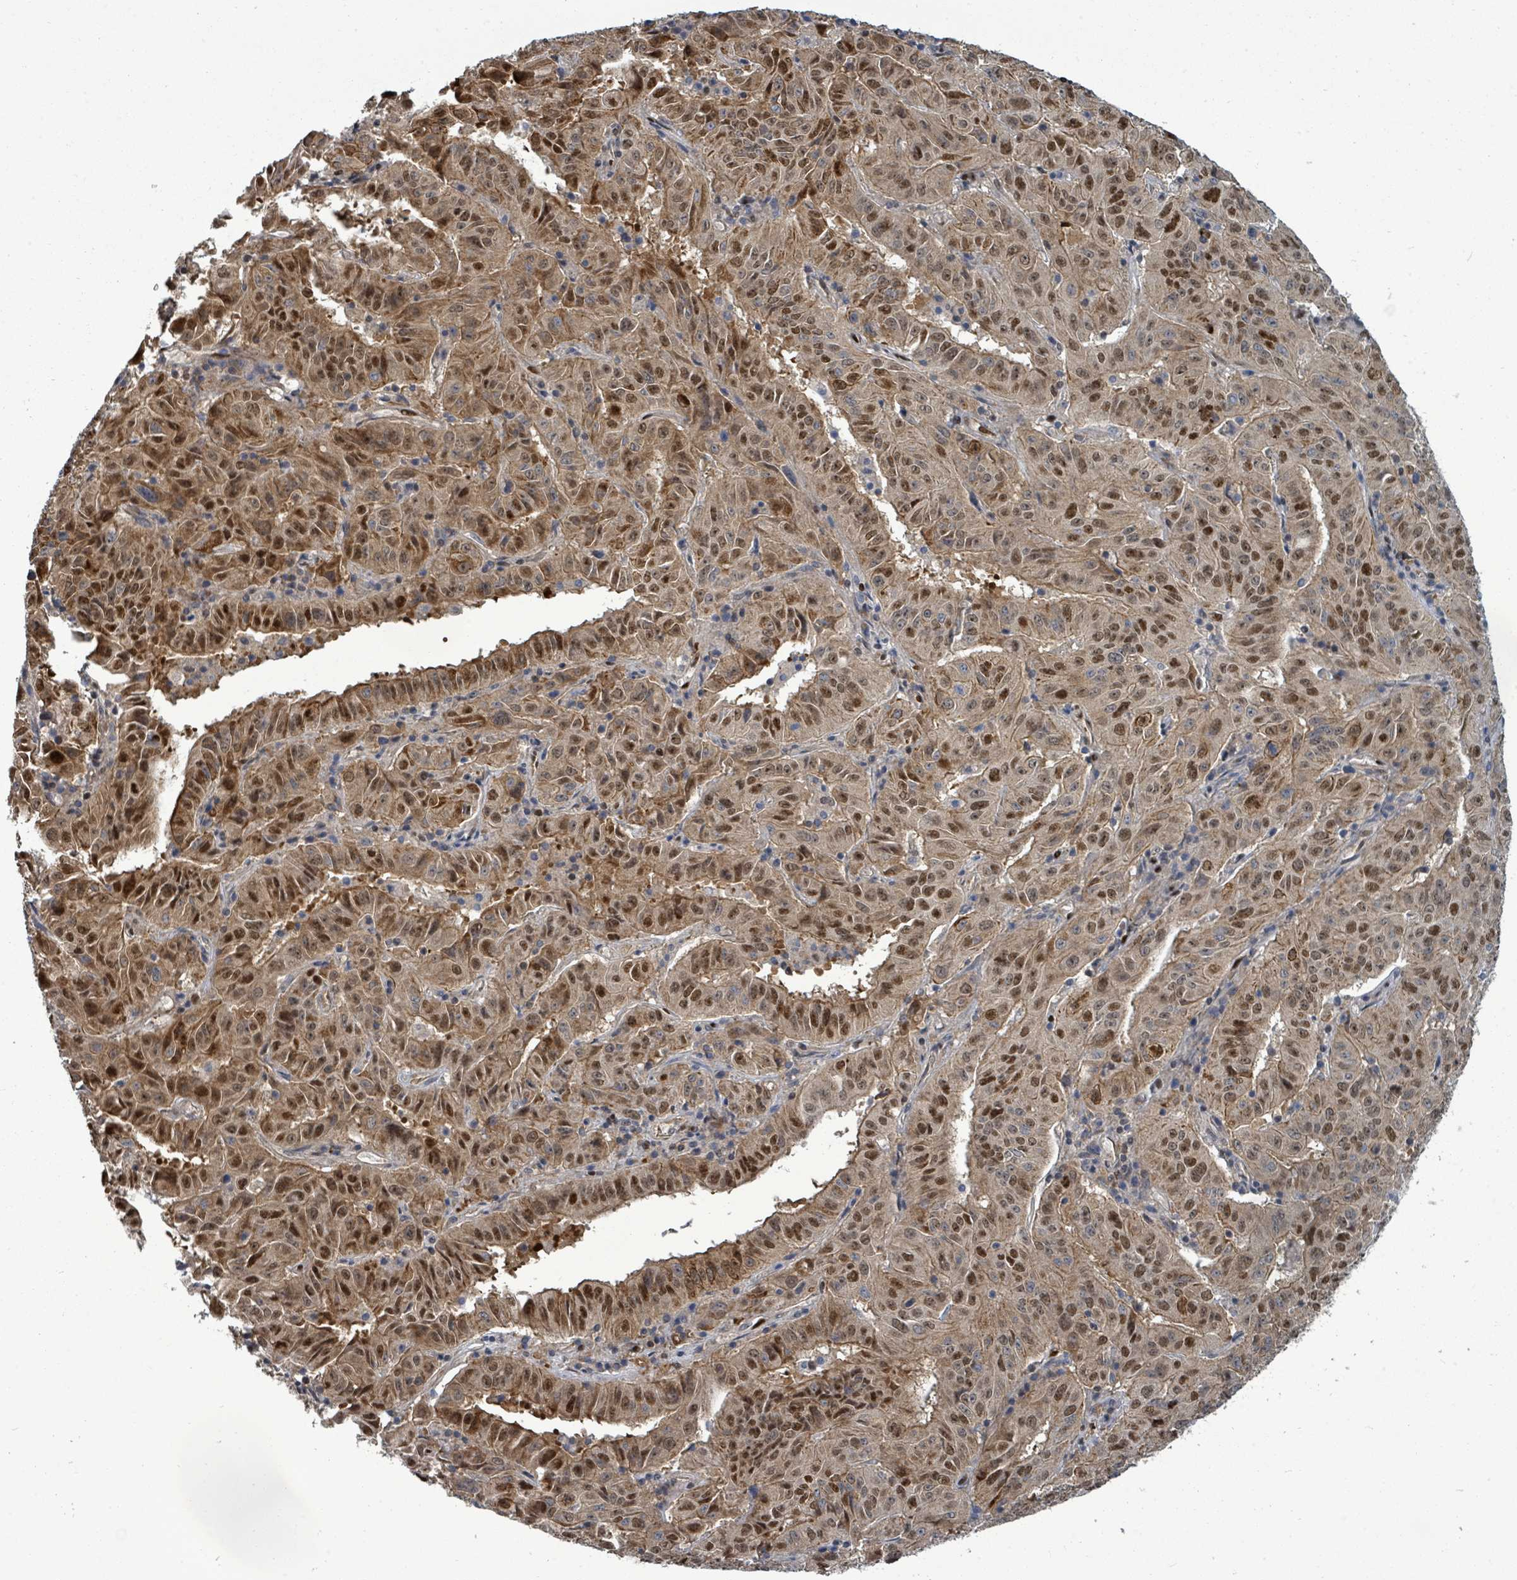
{"staining": {"intensity": "moderate", "quantity": ">75%", "location": "cytoplasmic/membranous,nuclear"}, "tissue": "pancreatic cancer", "cell_type": "Tumor cells", "image_type": "cancer", "snomed": [{"axis": "morphology", "description": "Adenocarcinoma, NOS"}, {"axis": "topography", "description": "Pancreas"}], "caption": "Protein staining of adenocarcinoma (pancreatic) tissue reveals moderate cytoplasmic/membranous and nuclear positivity in about >75% of tumor cells. (DAB (3,3'-diaminobenzidine) IHC with brightfield microscopy, high magnification).", "gene": "TRDMT1", "patient": {"sex": "male", "age": 63}}